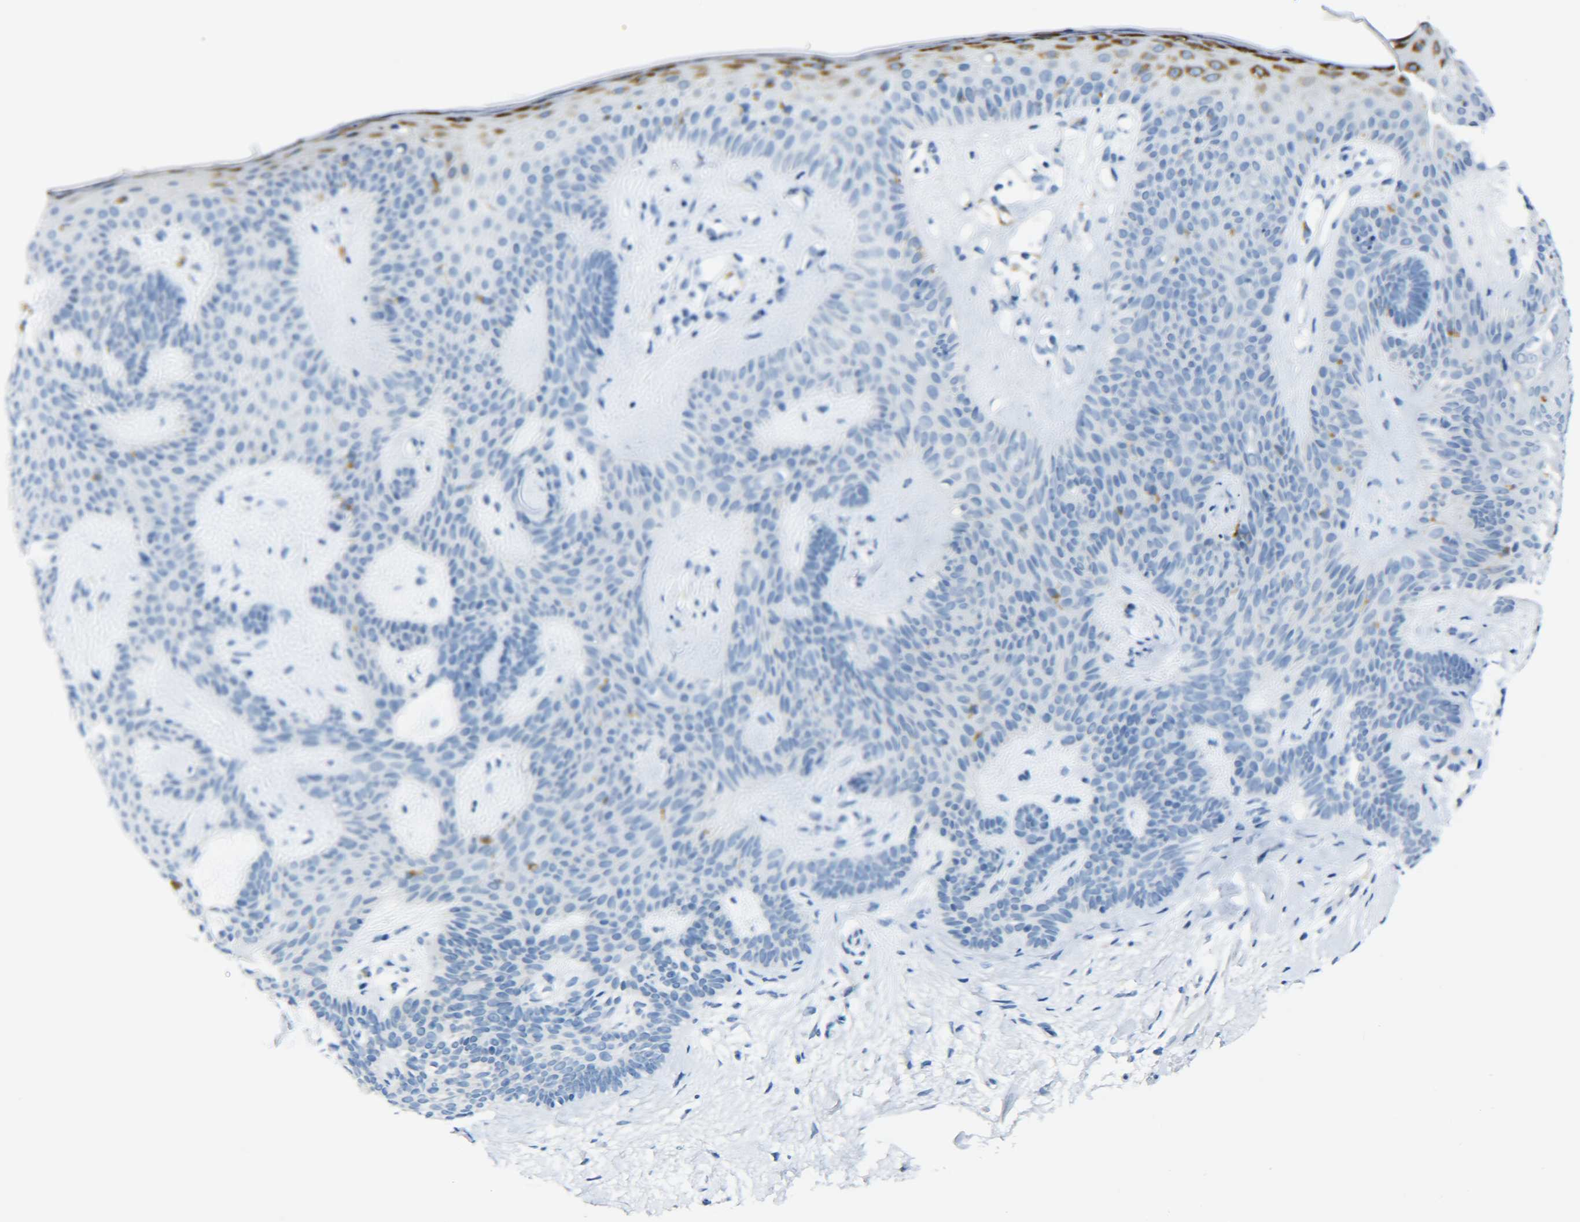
{"staining": {"intensity": "negative", "quantity": "none", "location": "none"}, "tissue": "skin cancer", "cell_type": "Tumor cells", "image_type": "cancer", "snomed": [{"axis": "morphology", "description": "Developmental malformation"}, {"axis": "morphology", "description": "Basal cell carcinoma"}, {"axis": "topography", "description": "Skin"}], "caption": "IHC histopathology image of human skin cancer (basal cell carcinoma) stained for a protein (brown), which exhibits no positivity in tumor cells.", "gene": "C15orf48", "patient": {"sex": "female", "age": 62}}